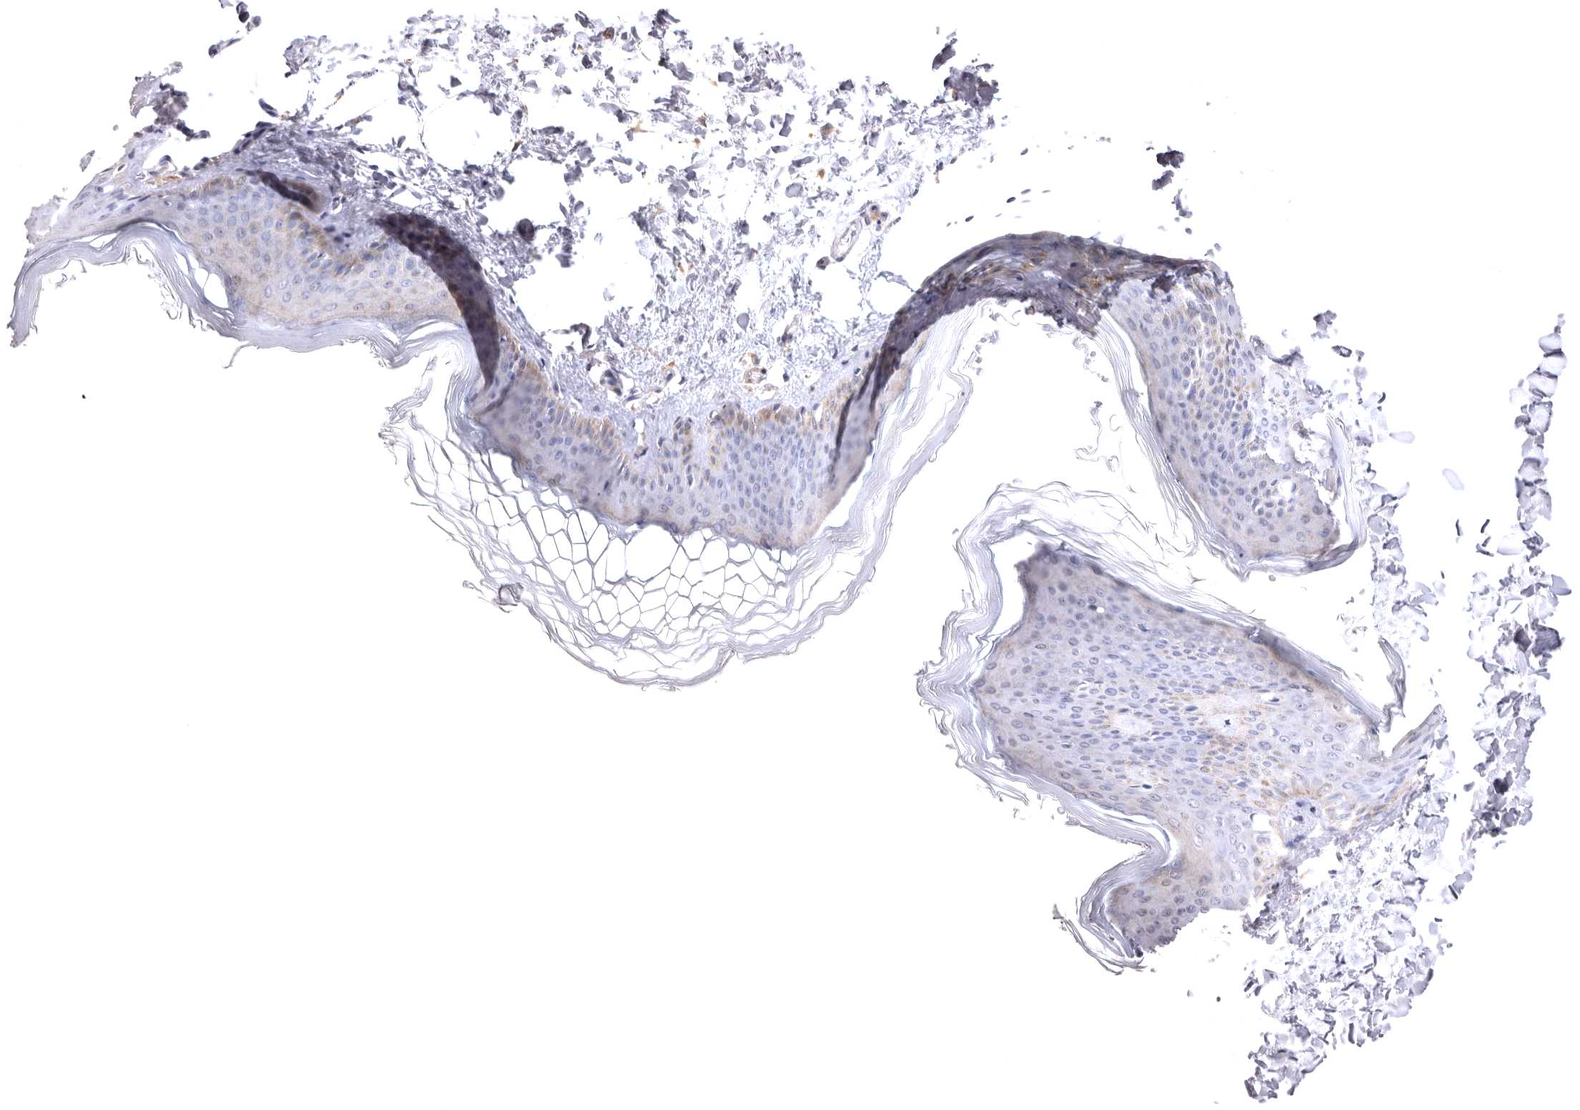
{"staining": {"intensity": "negative", "quantity": "none", "location": "none"}, "tissue": "skin", "cell_type": "Fibroblasts", "image_type": "normal", "snomed": [{"axis": "morphology", "description": "Normal tissue, NOS"}, {"axis": "topography", "description": "Skin"}], "caption": "A micrograph of skin stained for a protein reveals no brown staining in fibroblasts.", "gene": "VPS45", "patient": {"sex": "female", "age": 27}}